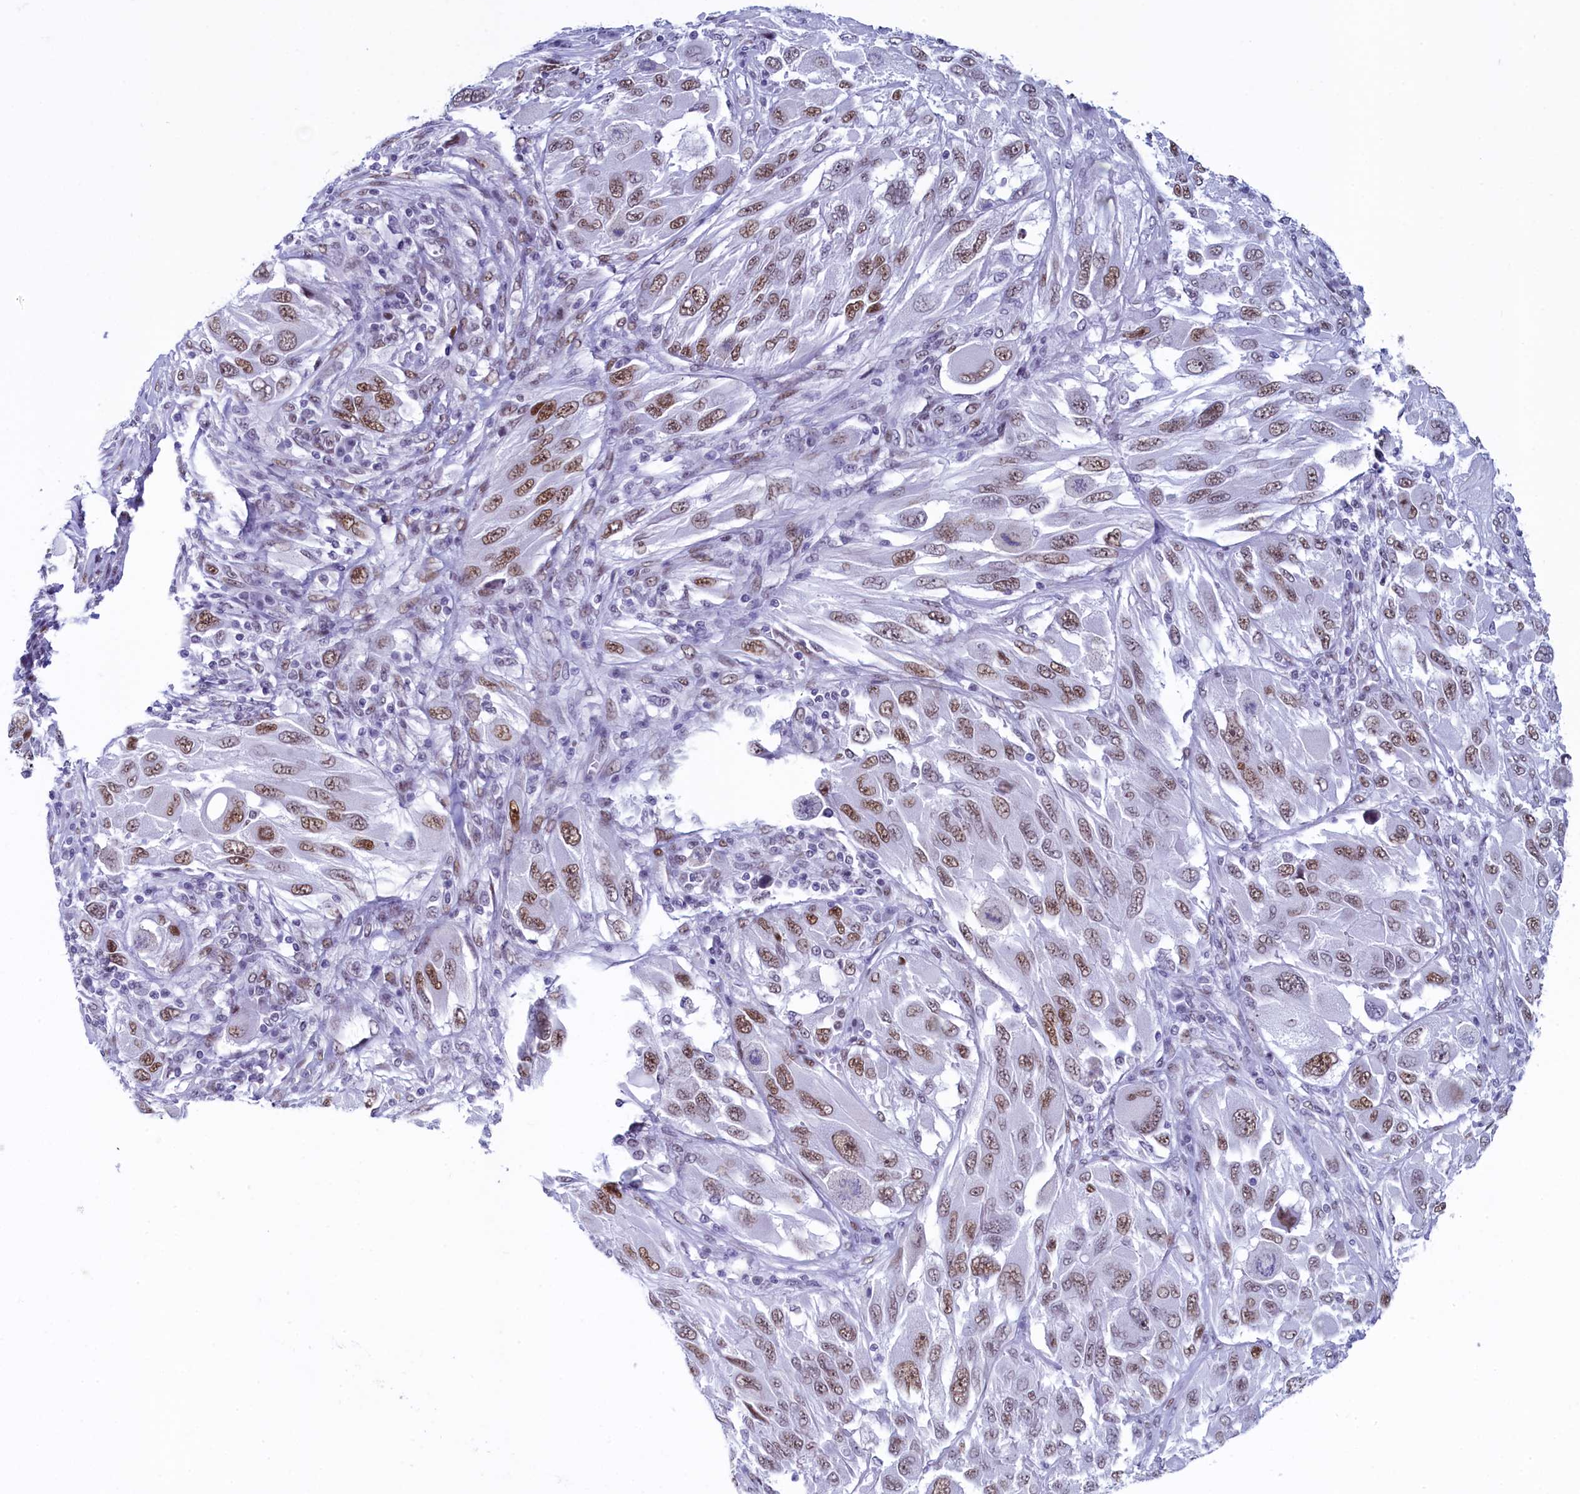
{"staining": {"intensity": "moderate", "quantity": ">75%", "location": "nuclear"}, "tissue": "melanoma", "cell_type": "Tumor cells", "image_type": "cancer", "snomed": [{"axis": "morphology", "description": "Malignant melanoma, NOS"}, {"axis": "topography", "description": "Skin"}], "caption": "Human melanoma stained with a protein marker displays moderate staining in tumor cells.", "gene": "SUGP2", "patient": {"sex": "female", "age": 91}}